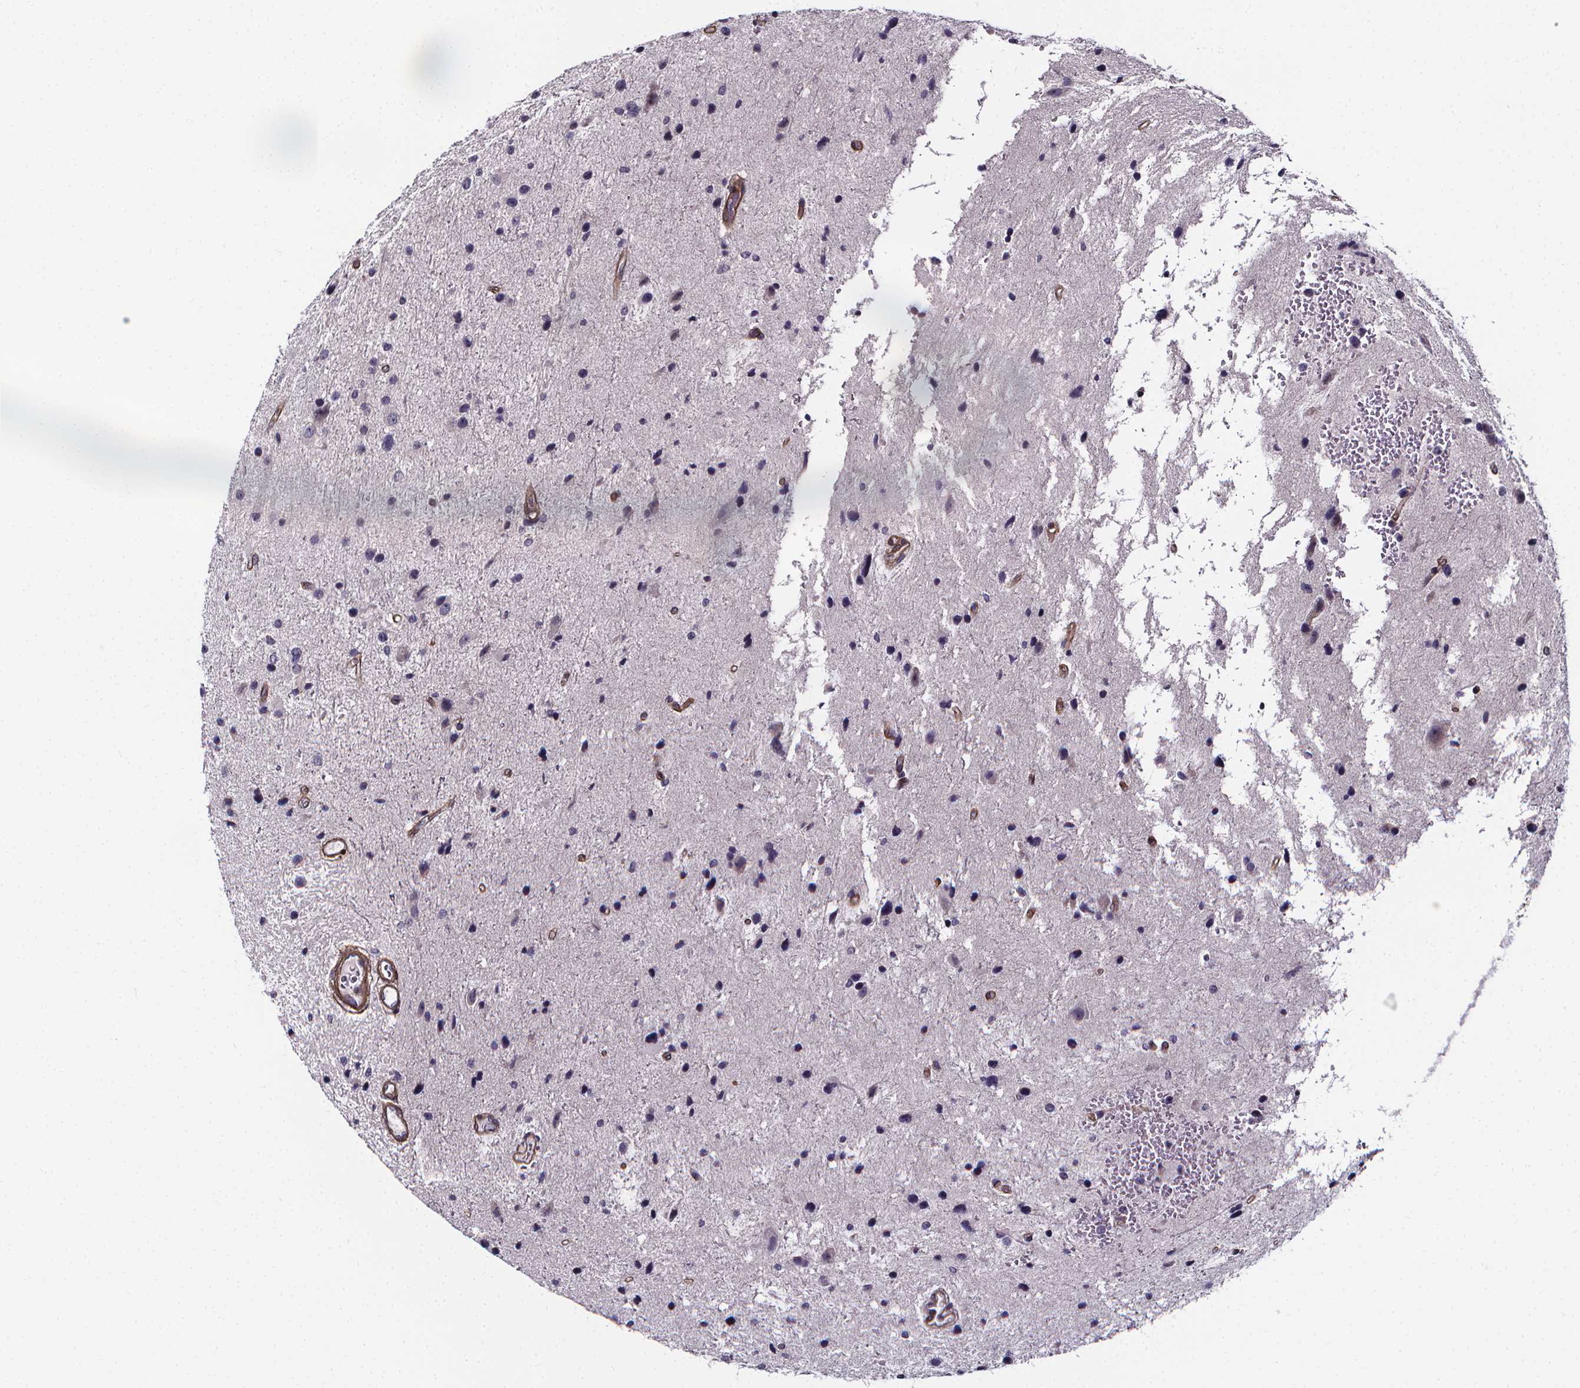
{"staining": {"intensity": "negative", "quantity": "none", "location": "none"}, "tissue": "glioma", "cell_type": "Tumor cells", "image_type": "cancer", "snomed": [{"axis": "morphology", "description": "Glioma, malignant, Low grade"}, {"axis": "topography", "description": "Brain"}], "caption": "Photomicrograph shows no significant protein staining in tumor cells of low-grade glioma (malignant).", "gene": "AEBP1", "patient": {"sex": "female", "age": 32}}